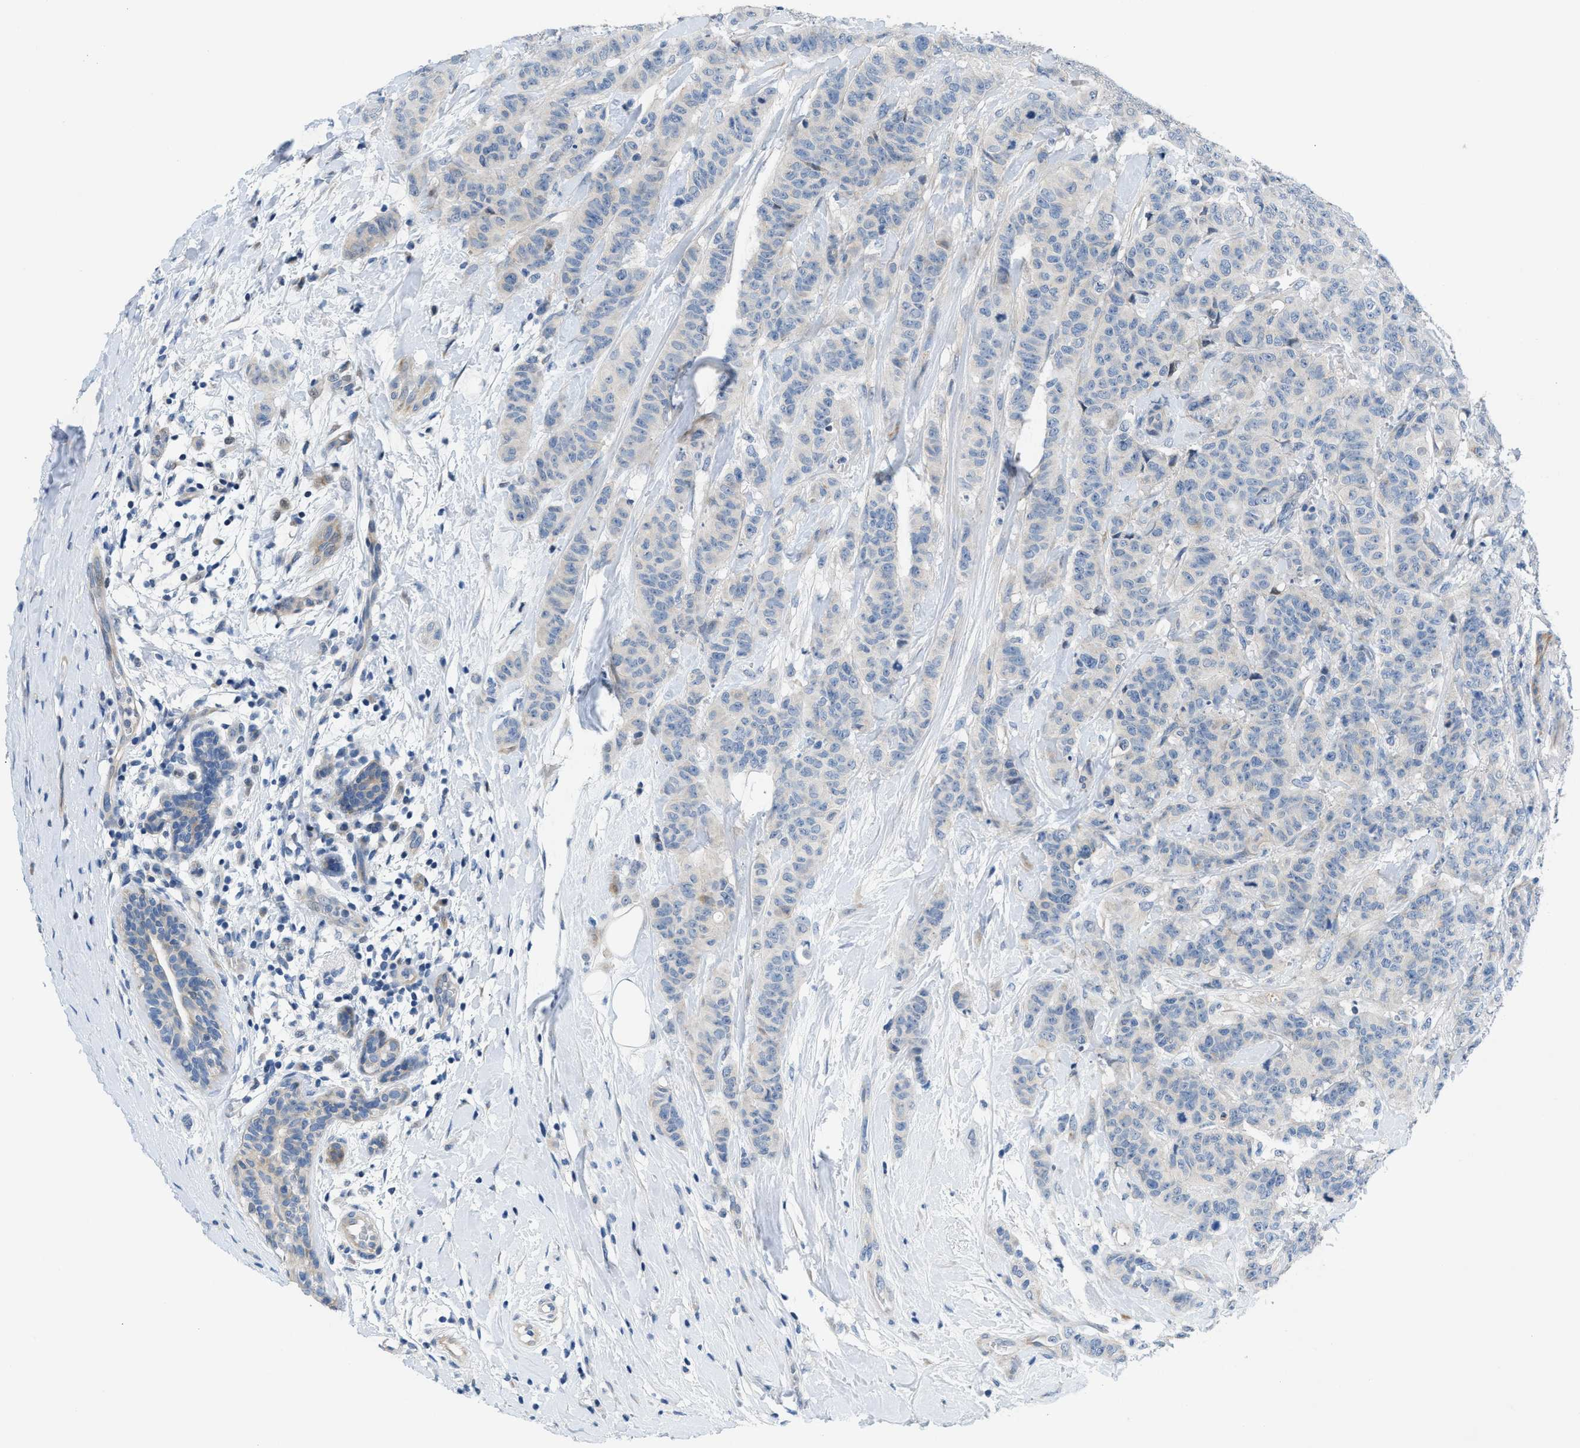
{"staining": {"intensity": "negative", "quantity": "none", "location": "none"}, "tissue": "breast cancer", "cell_type": "Tumor cells", "image_type": "cancer", "snomed": [{"axis": "morphology", "description": "Normal tissue, NOS"}, {"axis": "morphology", "description": "Duct carcinoma"}, {"axis": "topography", "description": "Breast"}], "caption": "Tumor cells are negative for brown protein staining in breast cancer. (Immunohistochemistry, brightfield microscopy, high magnification).", "gene": "FDCSP", "patient": {"sex": "female", "age": 40}}